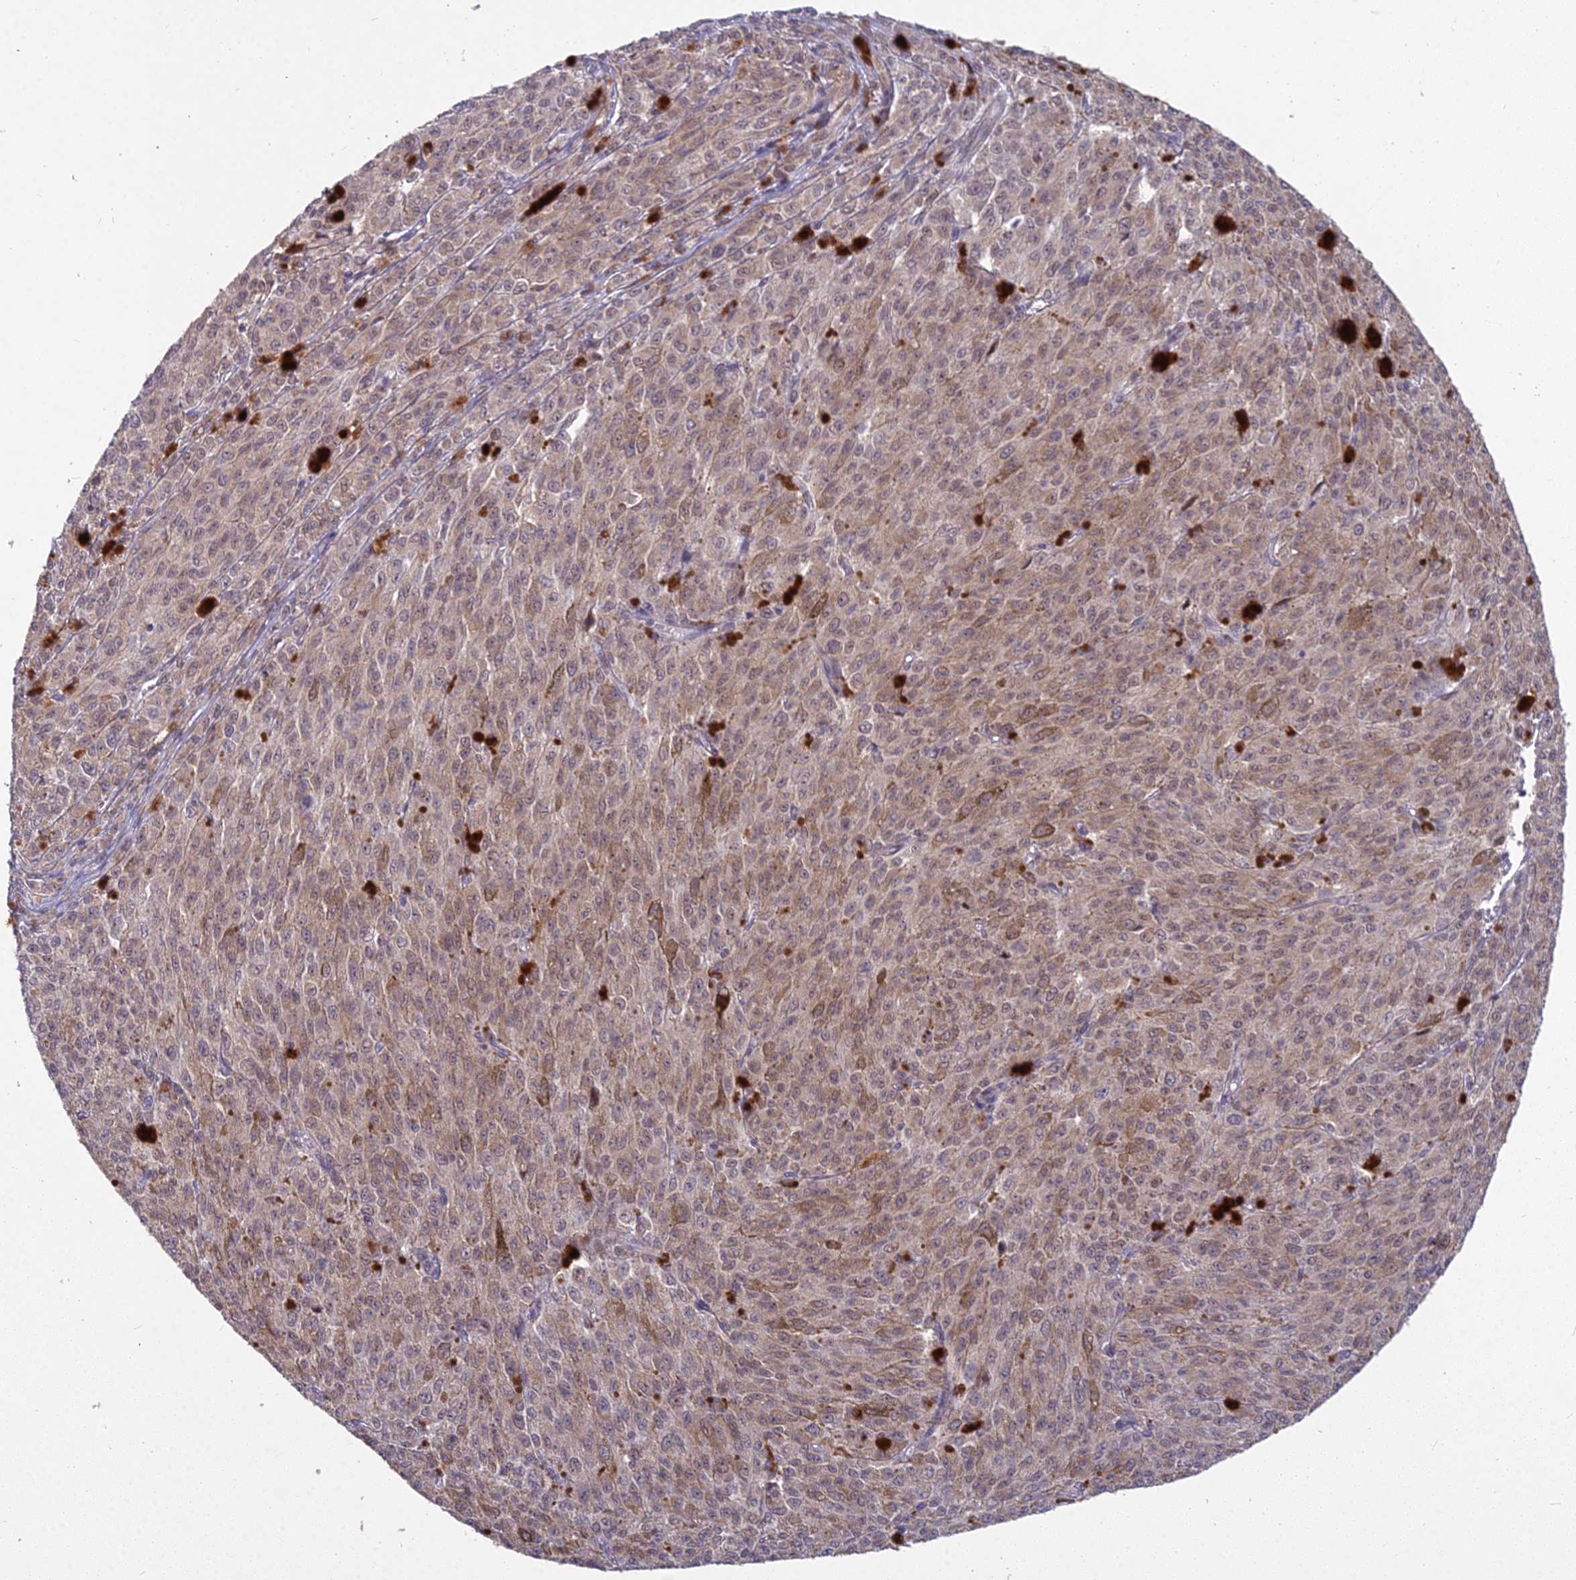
{"staining": {"intensity": "moderate", "quantity": ">75%", "location": "cytoplasmic/membranous,nuclear"}, "tissue": "melanoma", "cell_type": "Tumor cells", "image_type": "cancer", "snomed": [{"axis": "morphology", "description": "Malignant melanoma, NOS"}, {"axis": "topography", "description": "Skin"}], "caption": "Protein expression analysis of human malignant melanoma reveals moderate cytoplasmic/membranous and nuclear staining in about >75% of tumor cells.", "gene": "MICU2", "patient": {"sex": "female", "age": 52}}